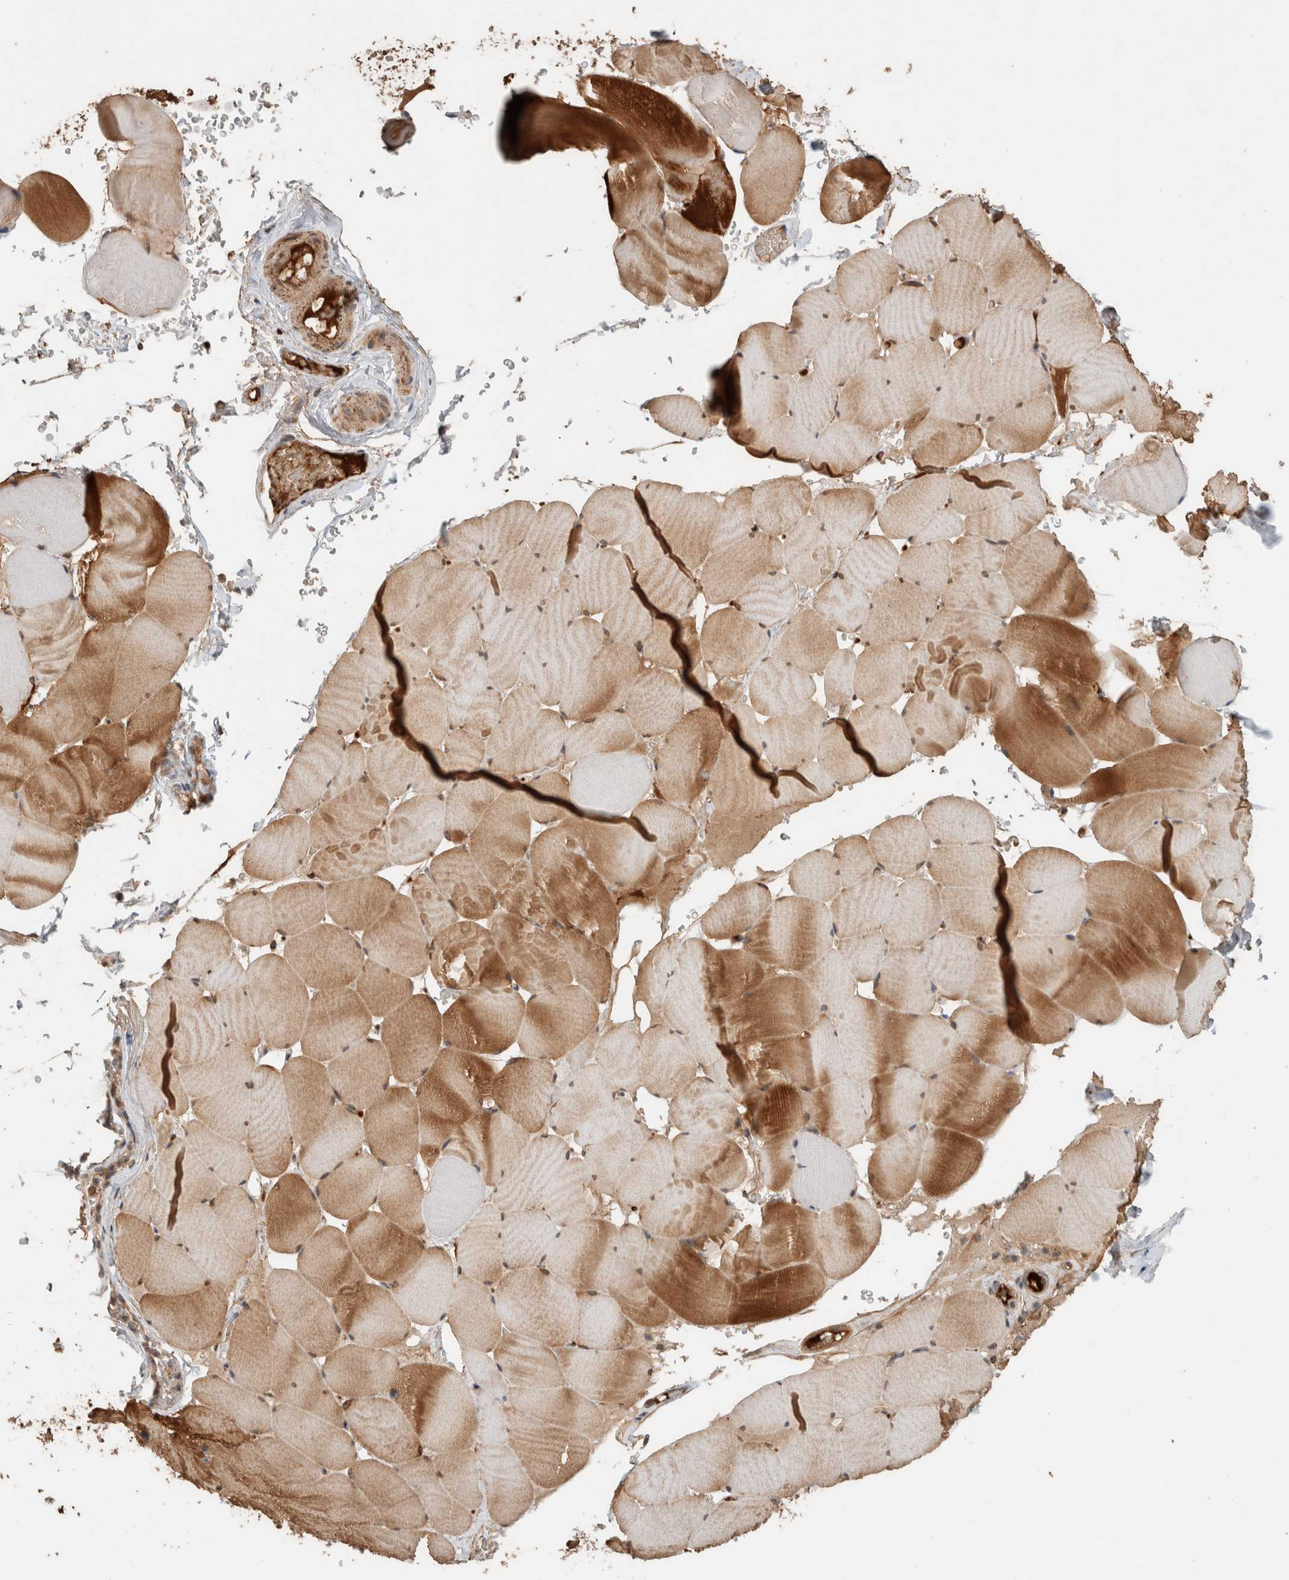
{"staining": {"intensity": "moderate", "quantity": "25%-75%", "location": "cytoplasmic/membranous"}, "tissue": "skeletal muscle", "cell_type": "Myocytes", "image_type": "normal", "snomed": [{"axis": "morphology", "description": "Normal tissue, NOS"}, {"axis": "topography", "description": "Skeletal muscle"}], "caption": "Immunohistochemistry (IHC) histopathology image of normal skeletal muscle: human skeletal muscle stained using immunohistochemistry demonstrates medium levels of moderate protein expression localized specifically in the cytoplasmic/membranous of myocytes, appearing as a cytoplasmic/membranous brown color.", "gene": "EIF2B3", "patient": {"sex": "male", "age": 62}}